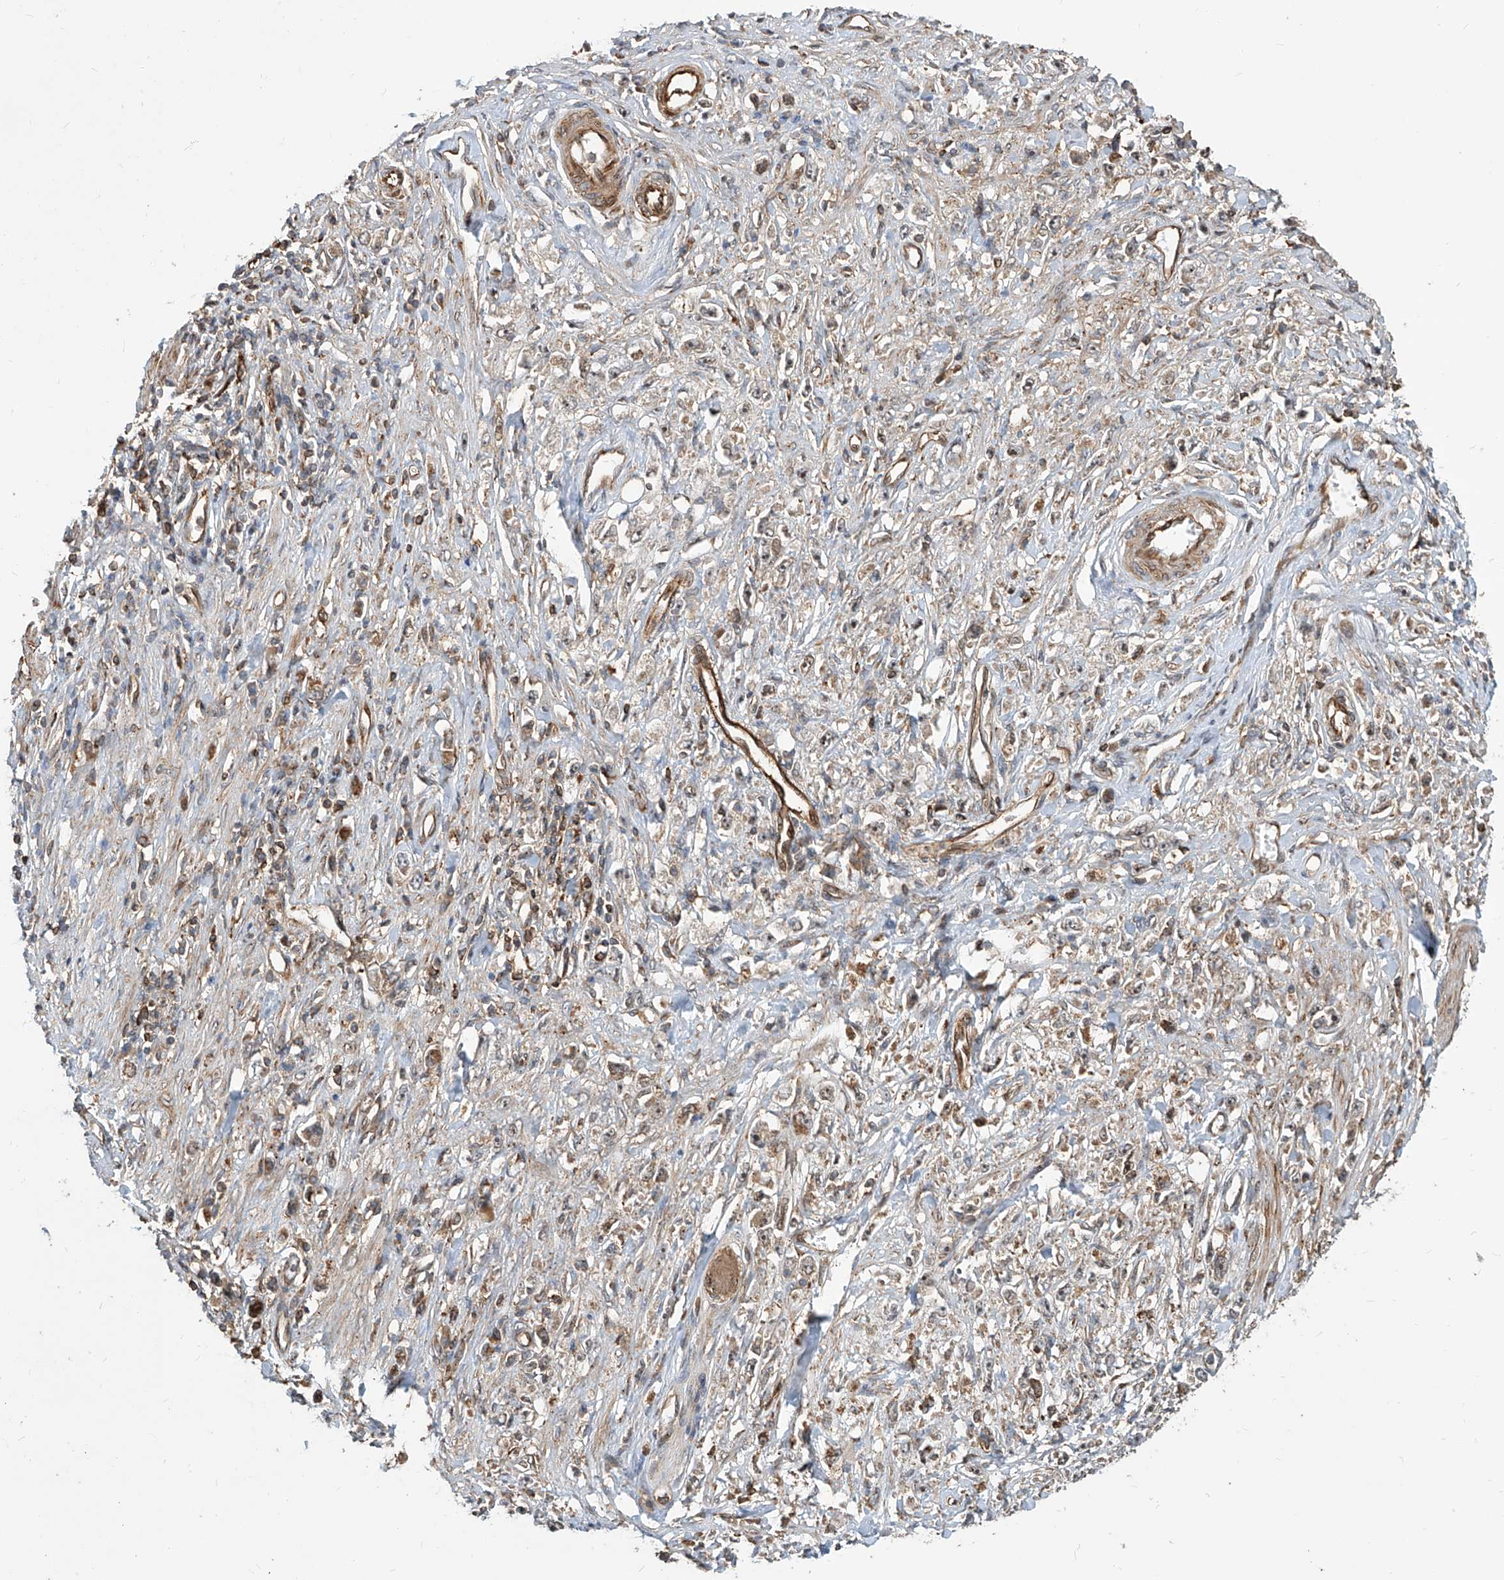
{"staining": {"intensity": "moderate", "quantity": ">75%", "location": "cytoplasmic/membranous"}, "tissue": "stomach cancer", "cell_type": "Tumor cells", "image_type": "cancer", "snomed": [{"axis": "morphology", "description": "Adenocarcinoma, NOS"}, {"axis": "topography", "description": "Stomach"}], "caption": "A brown stain shows moderate cytoplasmic/membranous positivity of a protein in stomach adenocarcinoma tumor cells.", "gene": "MAGED2", "patient": {"sex": "female", "age": 59}}